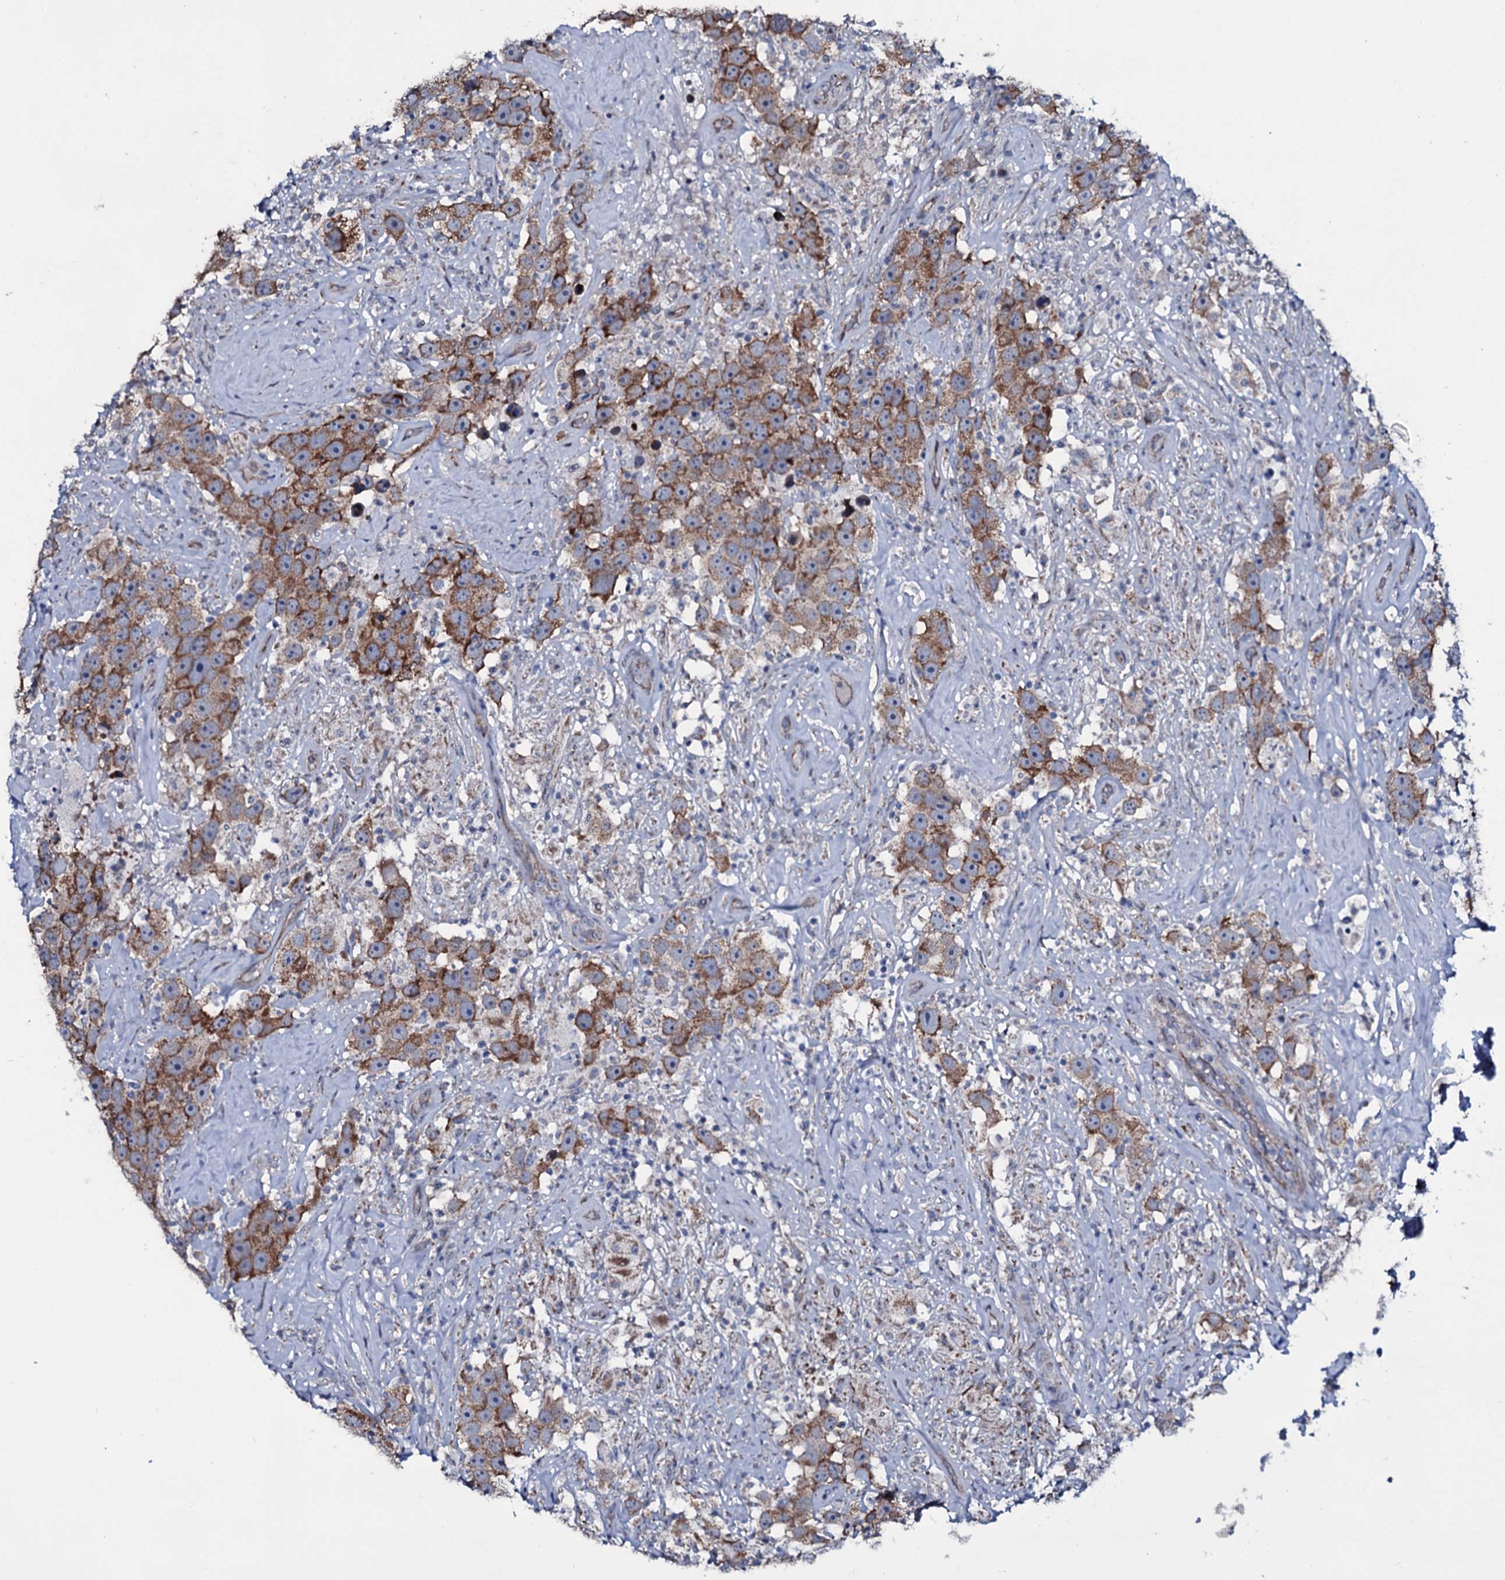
{"staining": {"intensity": "moderate", "quantity": ">75%", "location": "cytoplasmic/membranous"}, "tissue": "testis cancer", "cell_type": "Tumor cells", "image_type": "cancer", "snomed": [{"axis": "morphology", "description": "Seminoma, NOS"}, {"axis": "topography", "description": "Testis"}], "caption": "Tumor cells display moderate cytoplasmic/membranous positivity in about >75% of cells in testis seminoma. (IHC, brightfield microscopy, high magnification).", "gene": "WIPF3", "patient": {"sex": "male", "age": 49}}